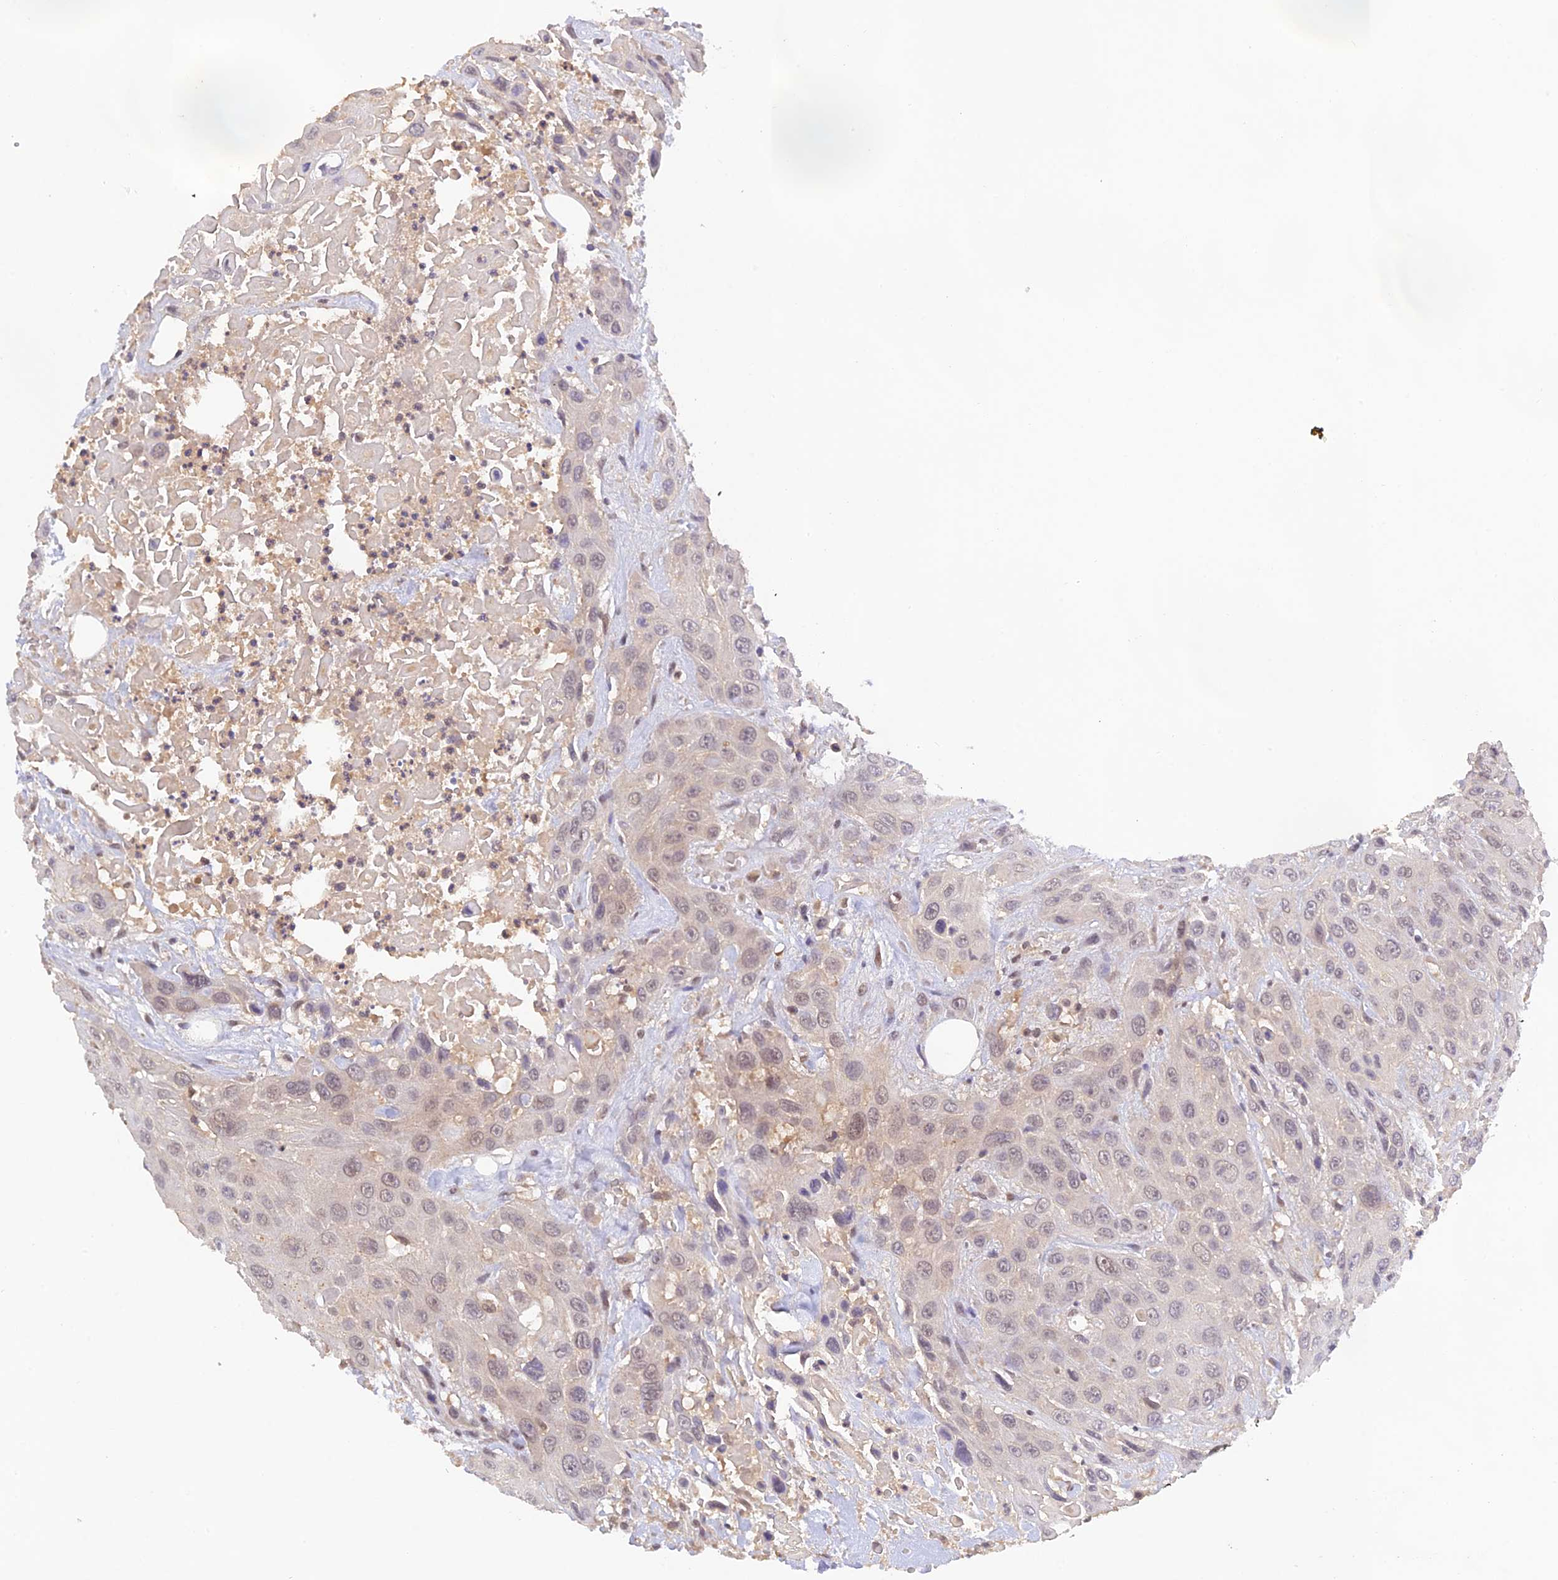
{"staining": {"intensity": "weak", "quantity": "25%-75%", "location": "nuclear"}, "tissue": "head and neck cancer", "cell_type": "Tumor cells", "image_type": "cancer", "snomed": [{"axis": "morphology", "description": "Squamous cell carcinoma, NOS"}, {"axis": "topography", "description": "Head-Neck"}], "caption": "A low amount of weak nuclear staining is identified in about 25%-75% of tumor cells in head and neck cancer (squamous cell carcinoma) tissue.", "gene": "ZNF436", "patient": {"sex": "male", "age": 81}}